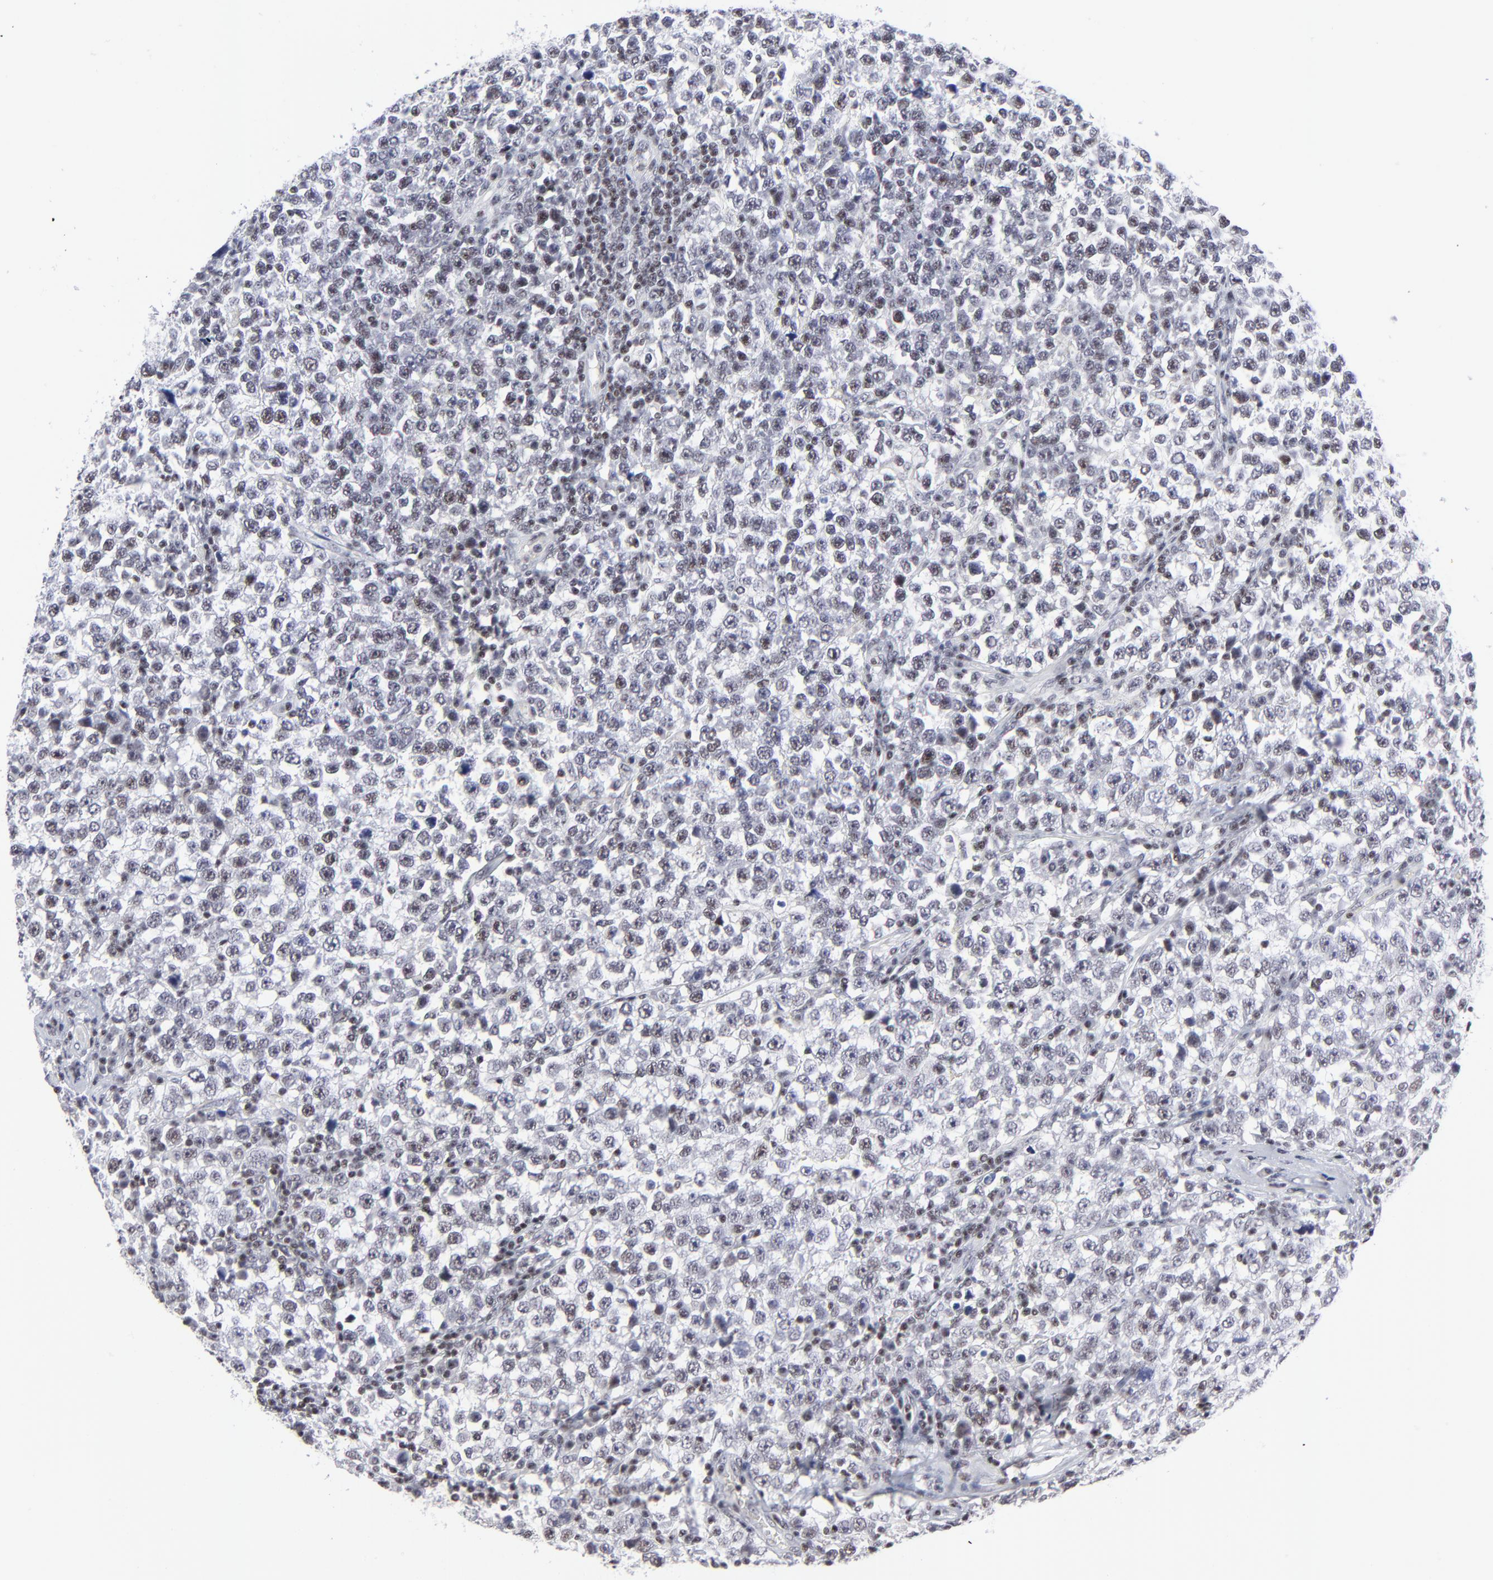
{"staining": {"intensity": "weak", "quantity": "<25%", "location": "nuclear"}, "tissue": "testis cancer", "cell_type": "Tumor cells", "image_type": "cancer", "snomed": [{"axis": "morphology", "description": "Seminoma, NOS"}, {"axis": "topography", "description": "Testis"}], "caption": "There is no significant expression in tumor cells of testis cancer (seminoma).", "gene": "SP2", "patient": {"sex": "male", "age": 43}}